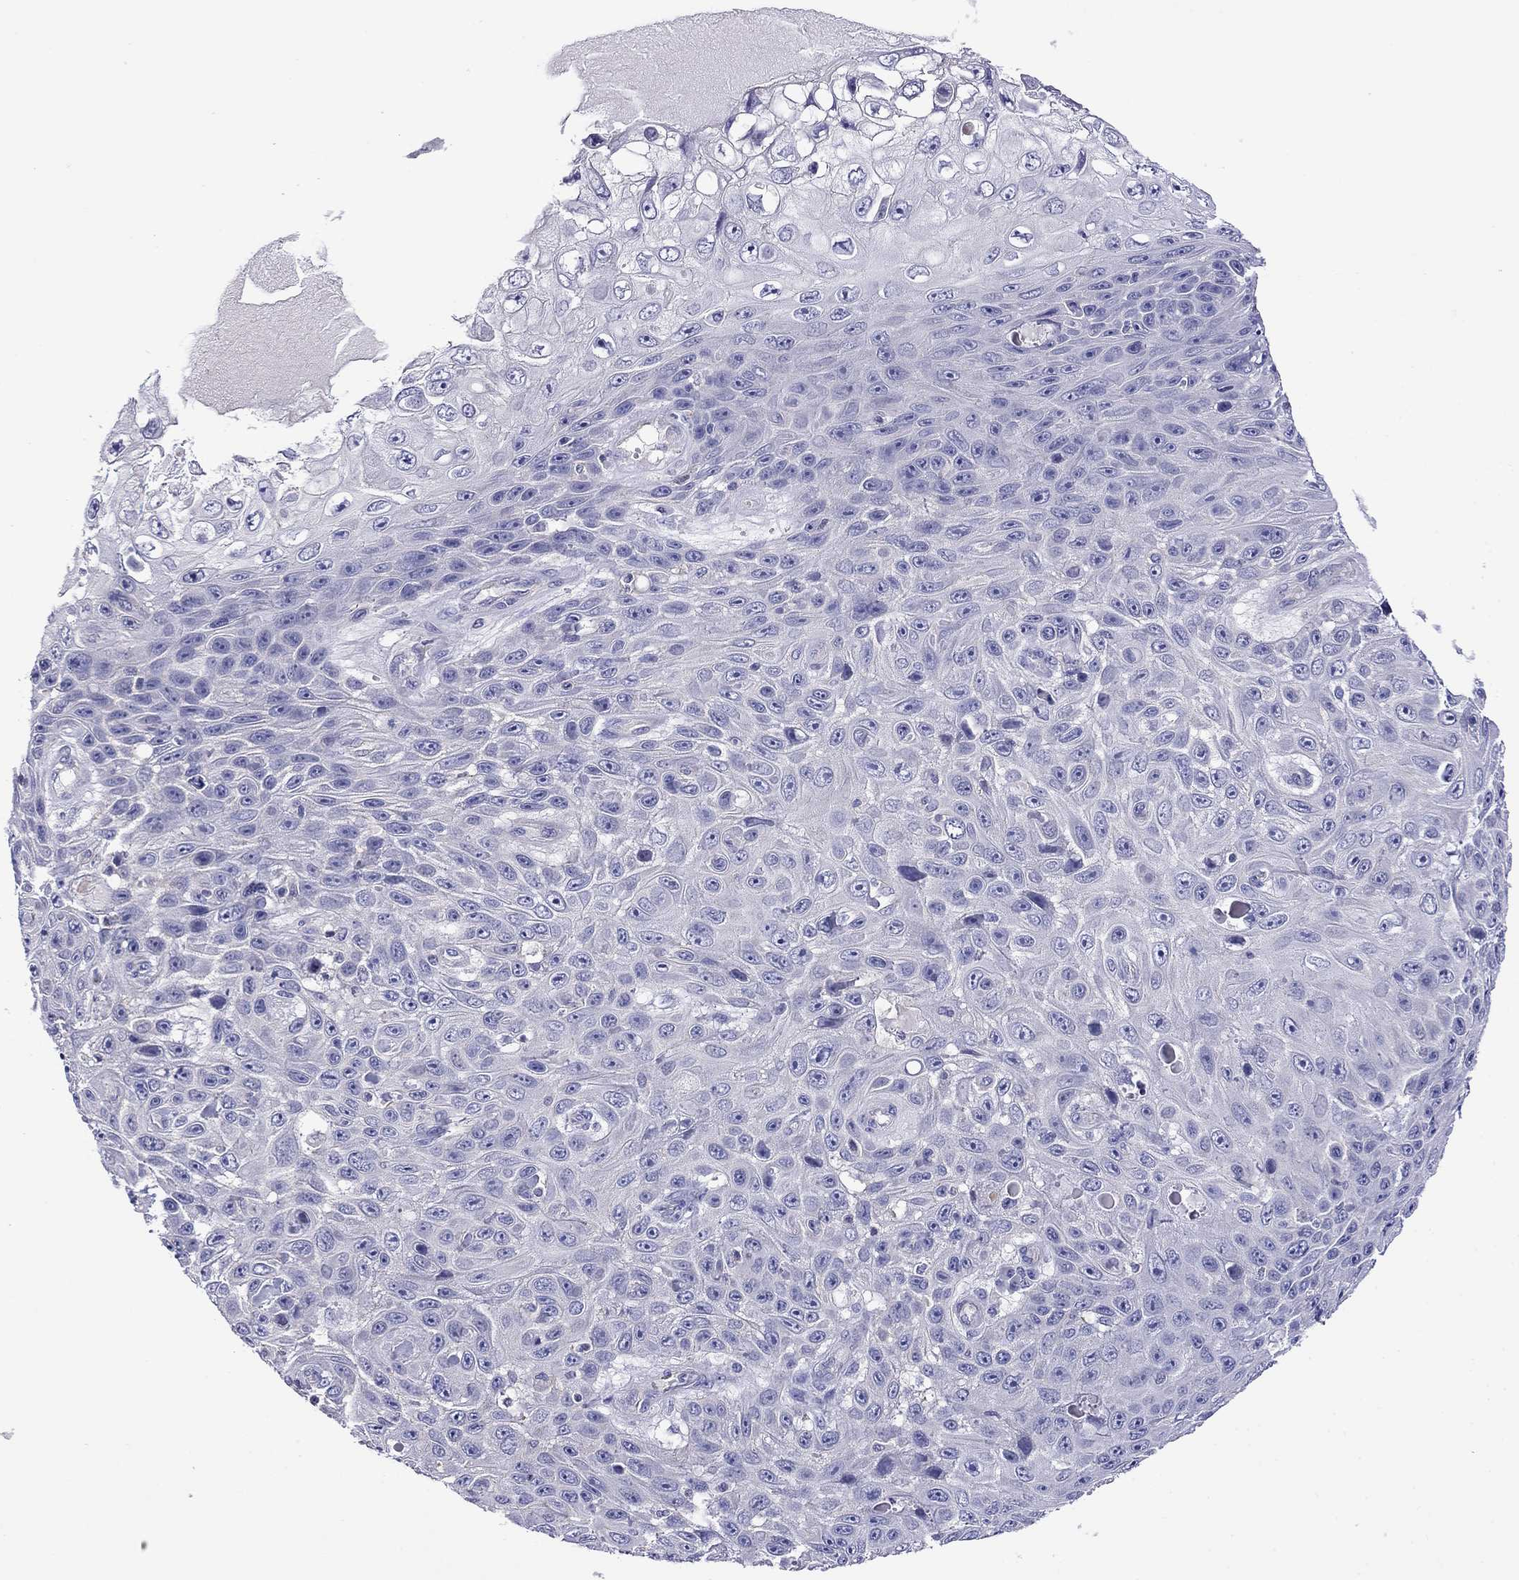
{"staining": {"intensity": "negative", "quantity": "none", "location": "none"}, "tissue": "skin cancer", "cell_type": "Tumor cells", "image_type": "cancer", "snomed": [{"axis": "morphology", "description": "Squamous cell carcinoma, NOS"}, {"axis": "topography", "description": "Skin"}], "caption": "IHC of skin cancer (squamous cell carcinoma) reveals no expression in tumor cells.", "gene": "STAR", "patient": {"sex": "male", "age": 82}}